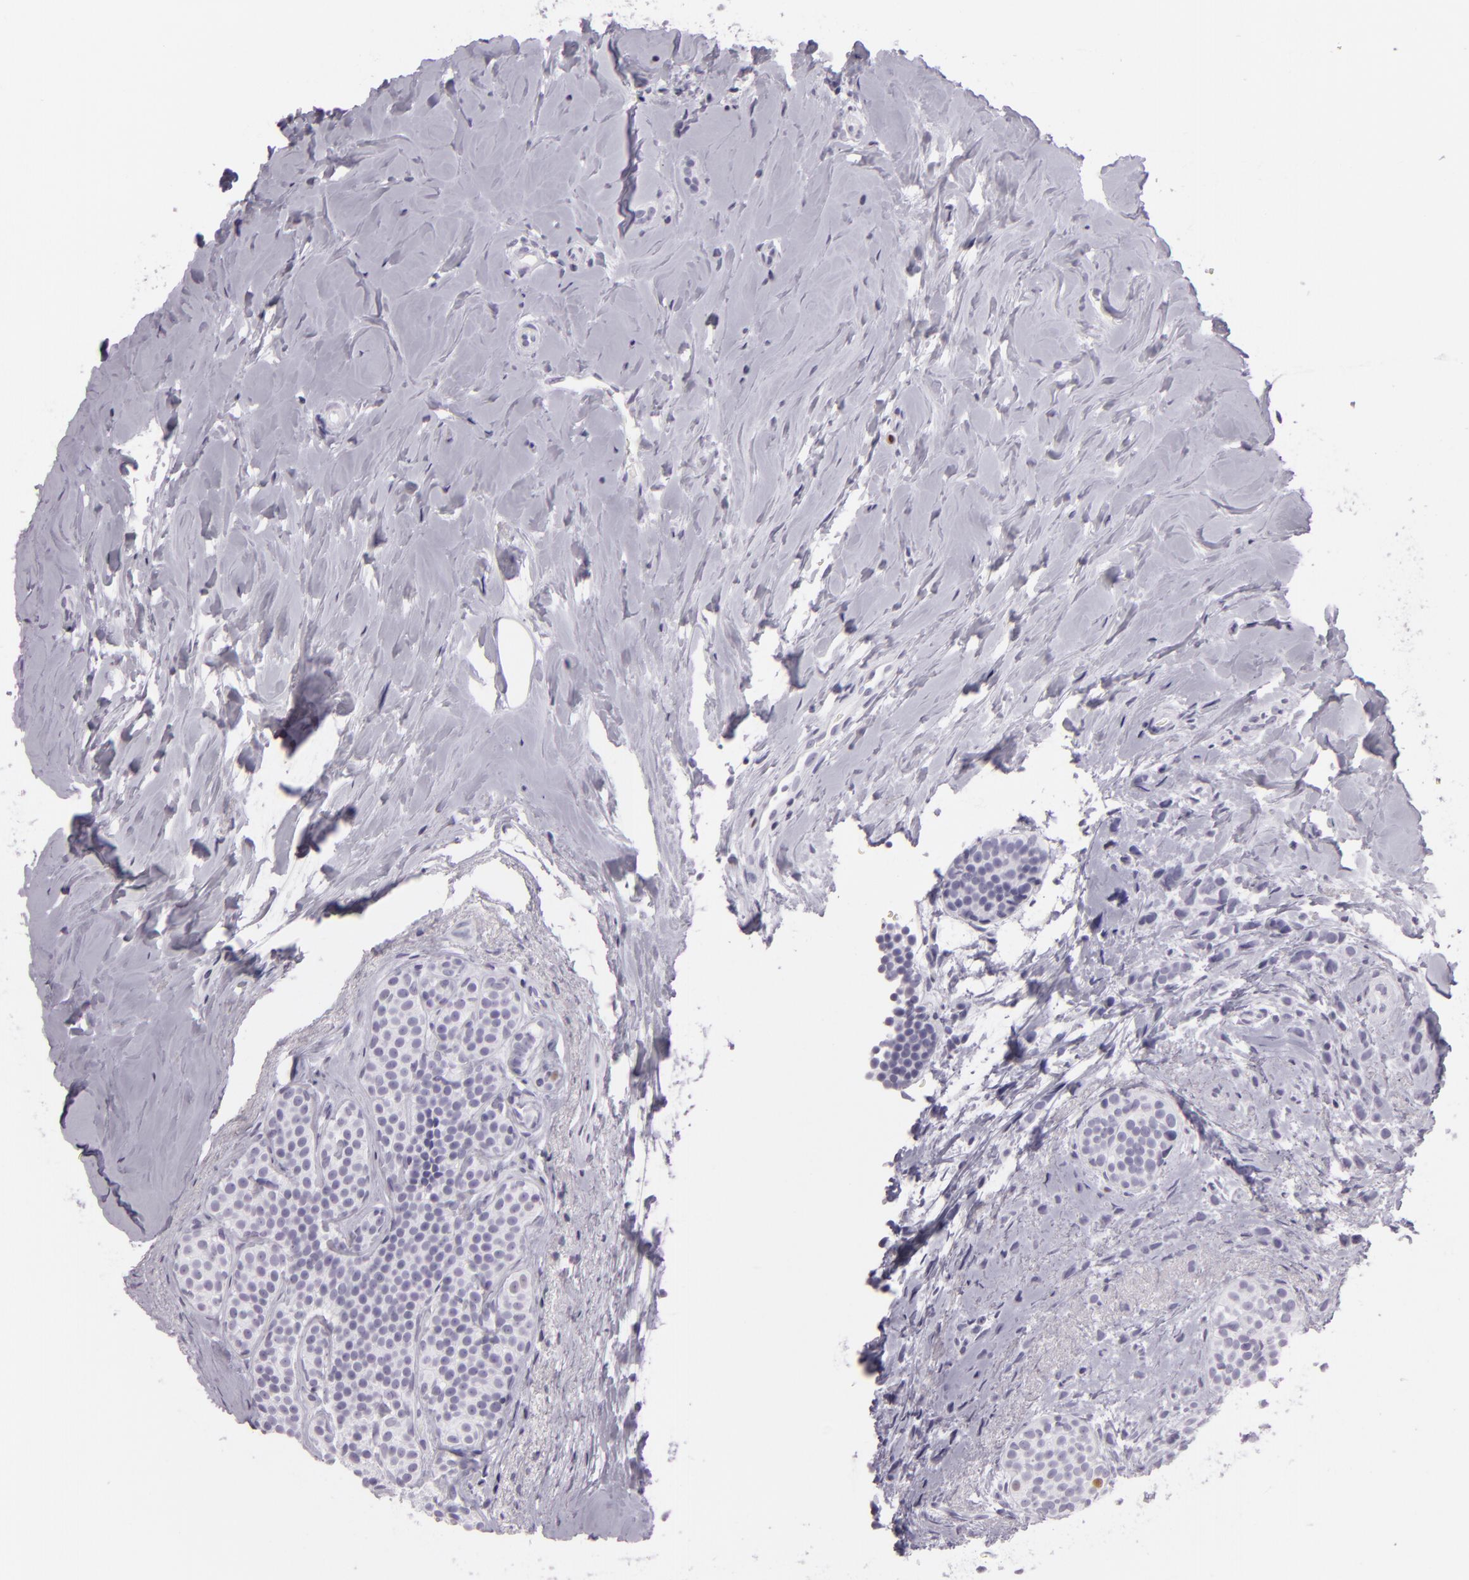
{"staining": {"intensity": "negative", "quantity": "none", "location": "none"}, "tissue": "breast cancer", "cell_type": "Tumor cells", "image_type": "cancer", "snomed": [{"axis": "morphology", "description": "Lobular carcinoma"}, {"axis": "topography", "description": "Breast"}], "caption": "Tumor cells are negative for brown protein staining in breast lobular carcinoma. (Brightfield microscopy of DAB immunohistochemistry (IHC) at high magnification).", "gene": "MCM3", "patient": {"sex": "female", "age": 64}}